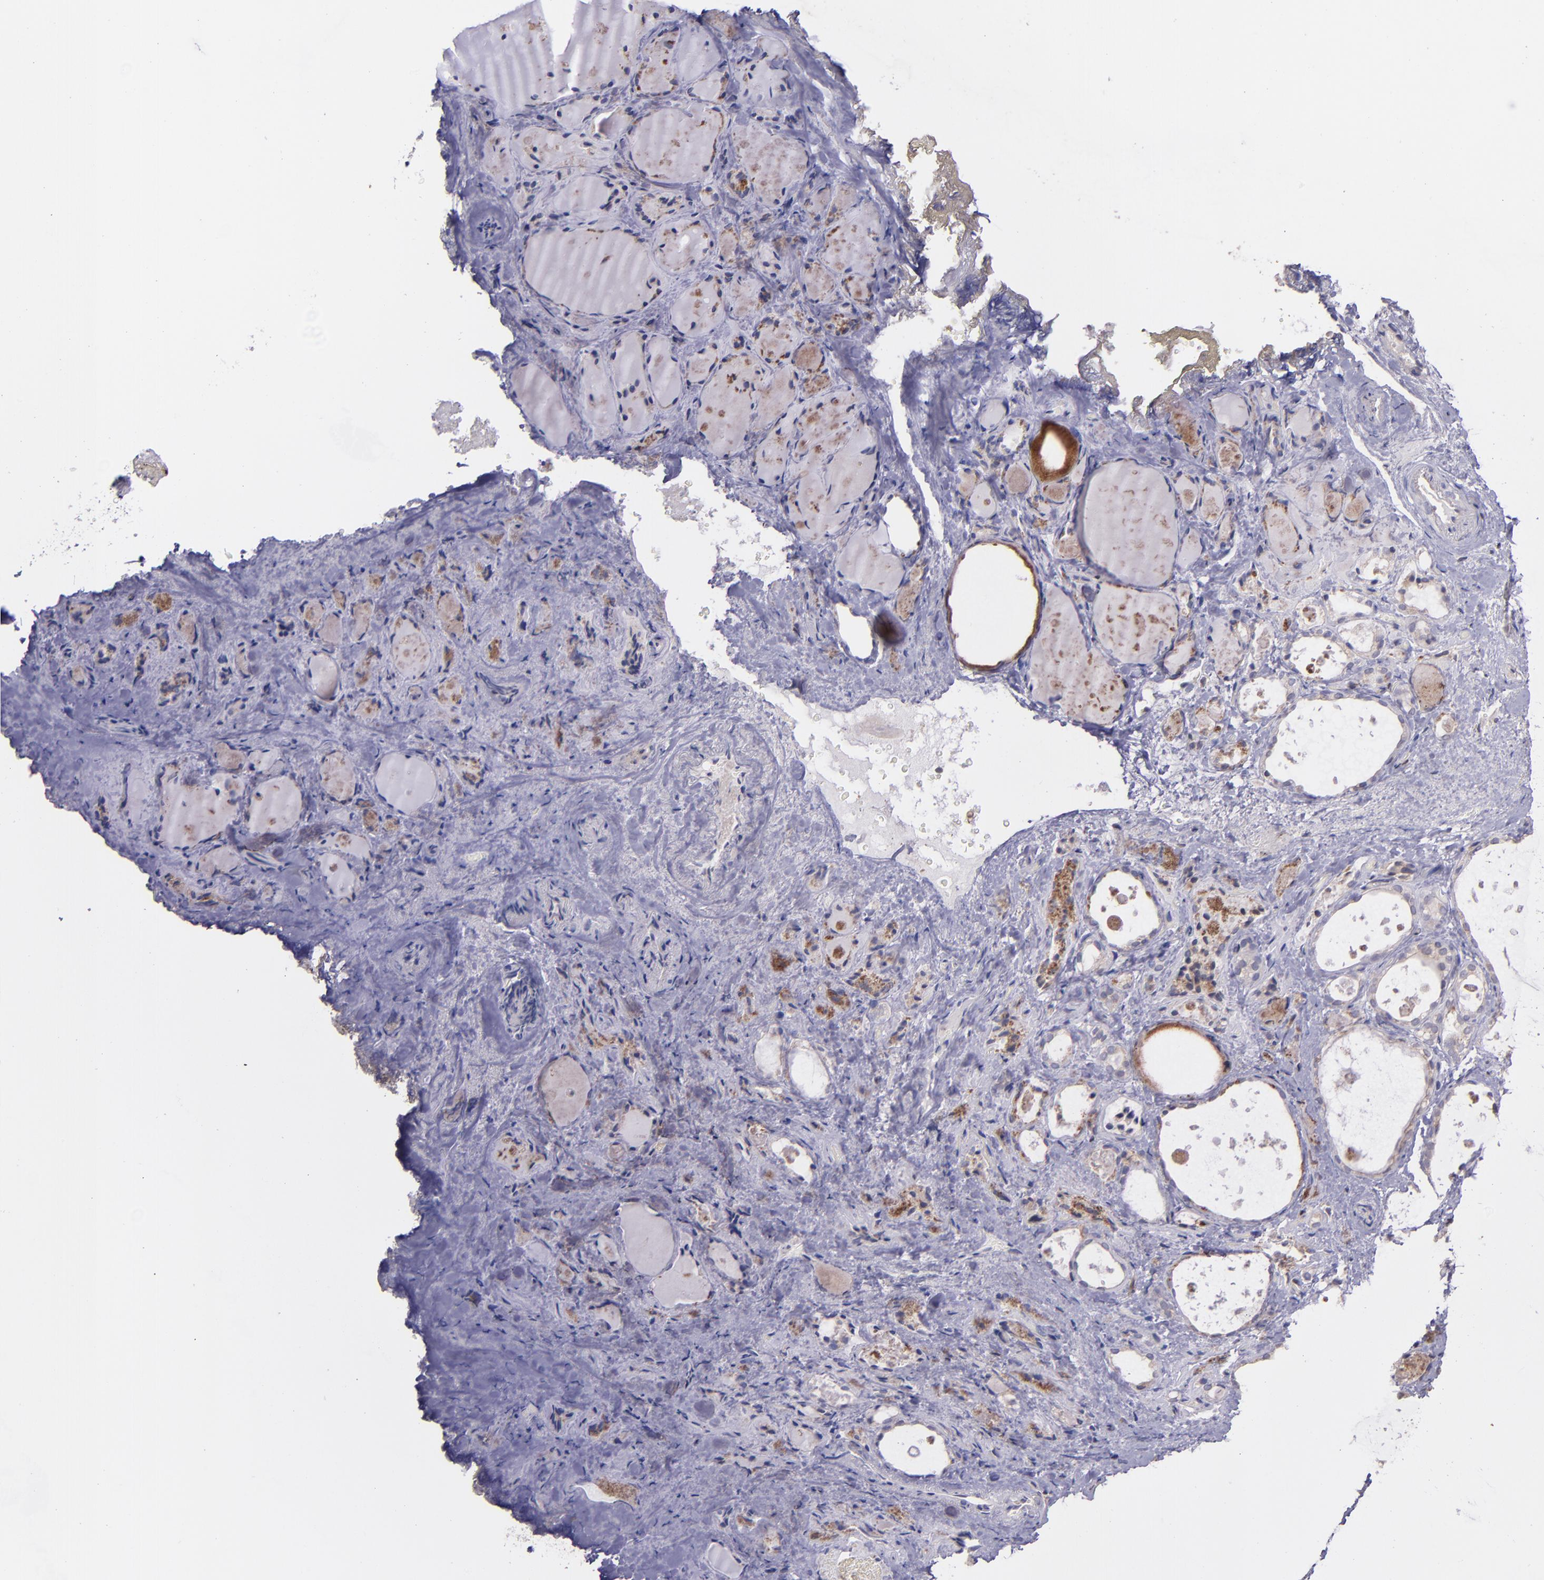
{"staining": {"intensity": "weak", "quantity": "25%-75%", "location": "cytoplasmic/membranous"}, "tissue": "thyroid gland", "cell_type": "Glandular cells", "image_type": "normal", "snomed": [{"axis": "morphology", "description": "Normal tissue, NOS"}, {"axis": "topography", "description": "Thyroid gland"}], "caption": "Immunohistochemical staining of benign human thyroid gland exhibits weak cytoplasmic/membranous protein positivity in approximately 25%-75% of glandular cells.", "gene": "NUP62CL", "patient": {"sex": "female", "age": 75}}